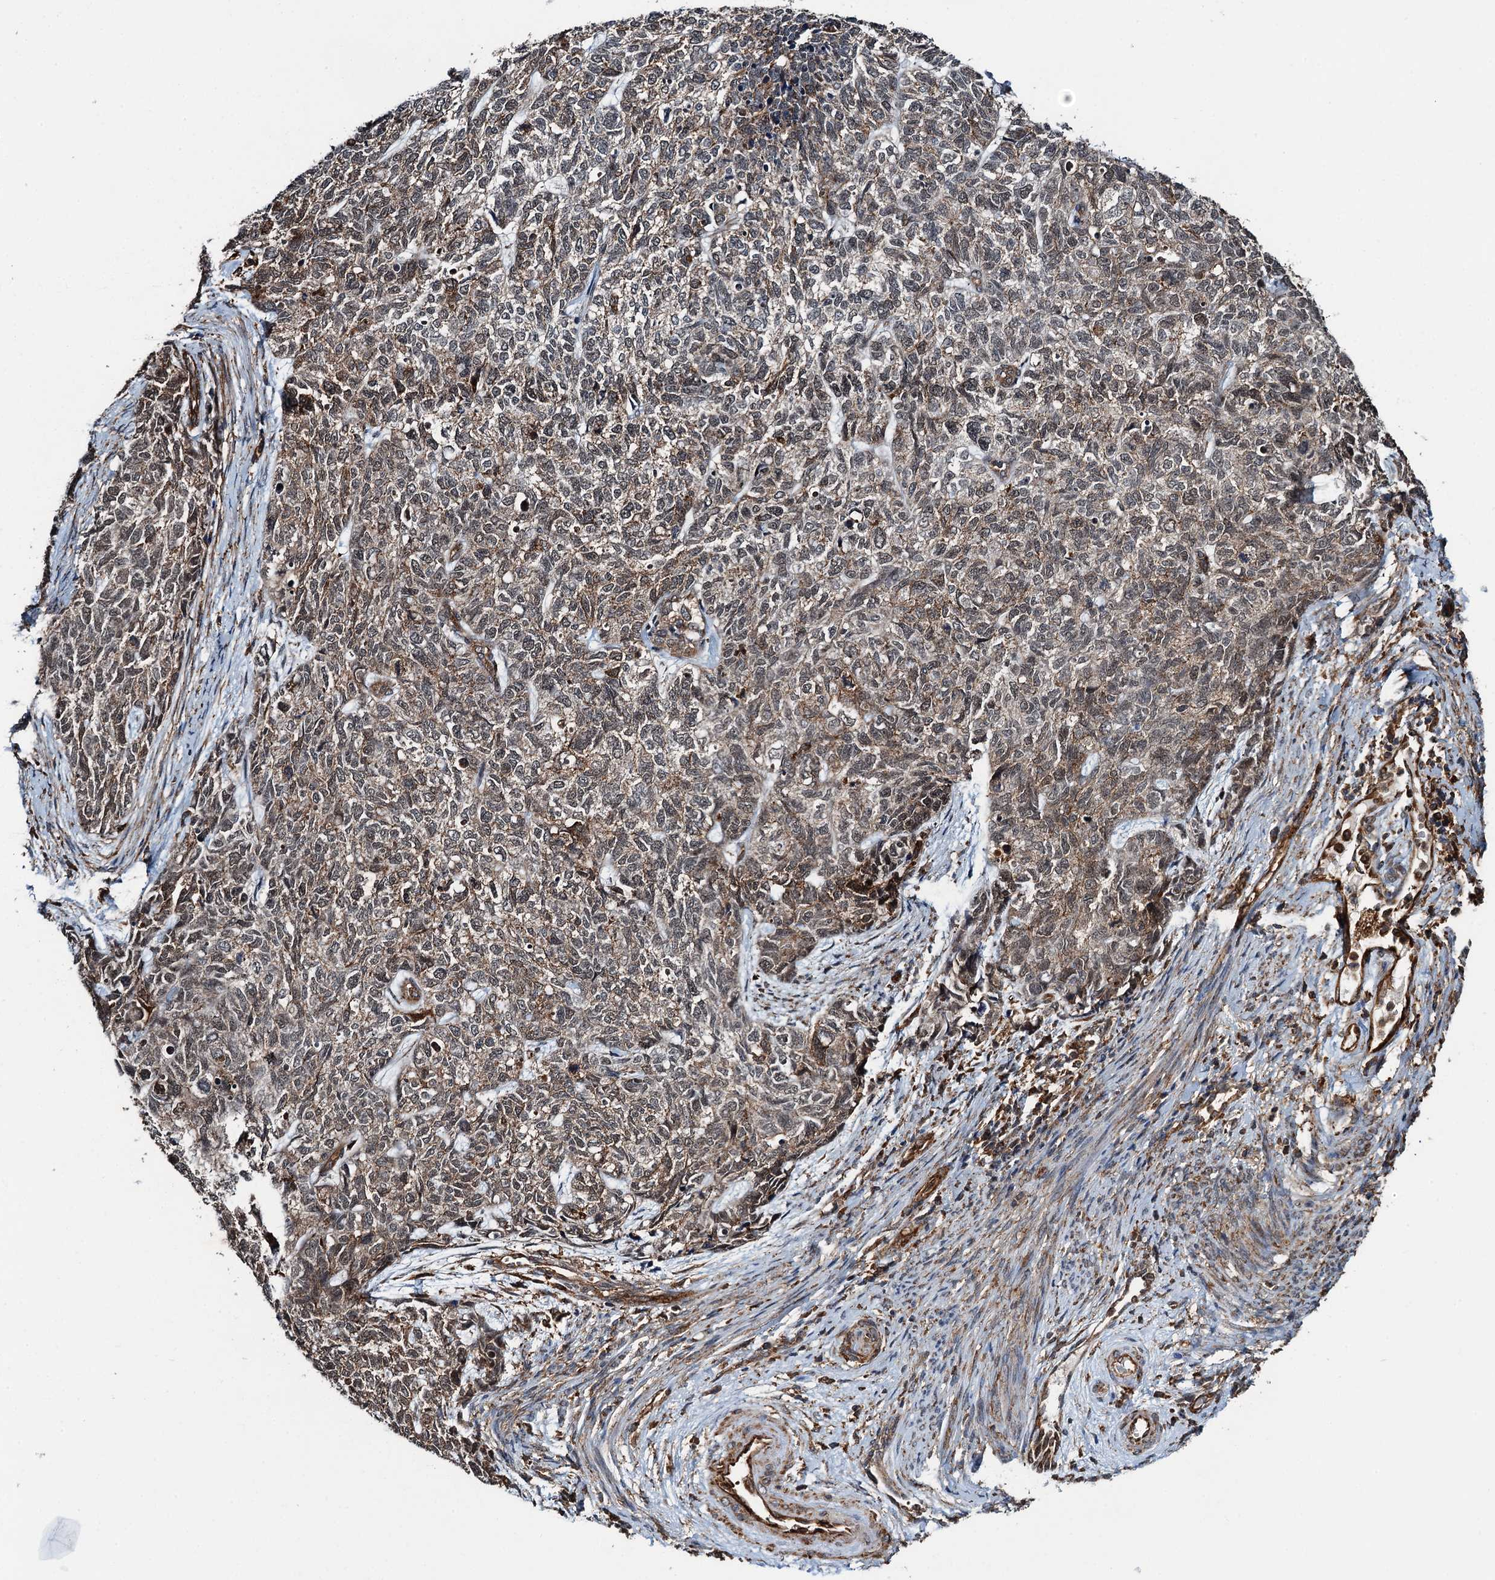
{"staining": {"intensity": "weak", "quantity": ">75%", "location": "cytoplasmic/membranous,nuclear"}, "tissue": "cervical cancer", "cell_type": "Tumor cells", "image_type": "cancer", "snomed": [{"axis": "morphology", "description": "Squamous cell carcinoma, NOS"}, {"axis": "topography", "description": "Cervix"}], "caption": "Human squamous cell carcinoma (cervical) stained for a protein (brown) demonstrates weak cytoplasmic/membranous and nuclear positive expression in approximately >75% of tumor cells.", "gene": "WHAMM", "patient": {"sex": "female", "age": 63}}